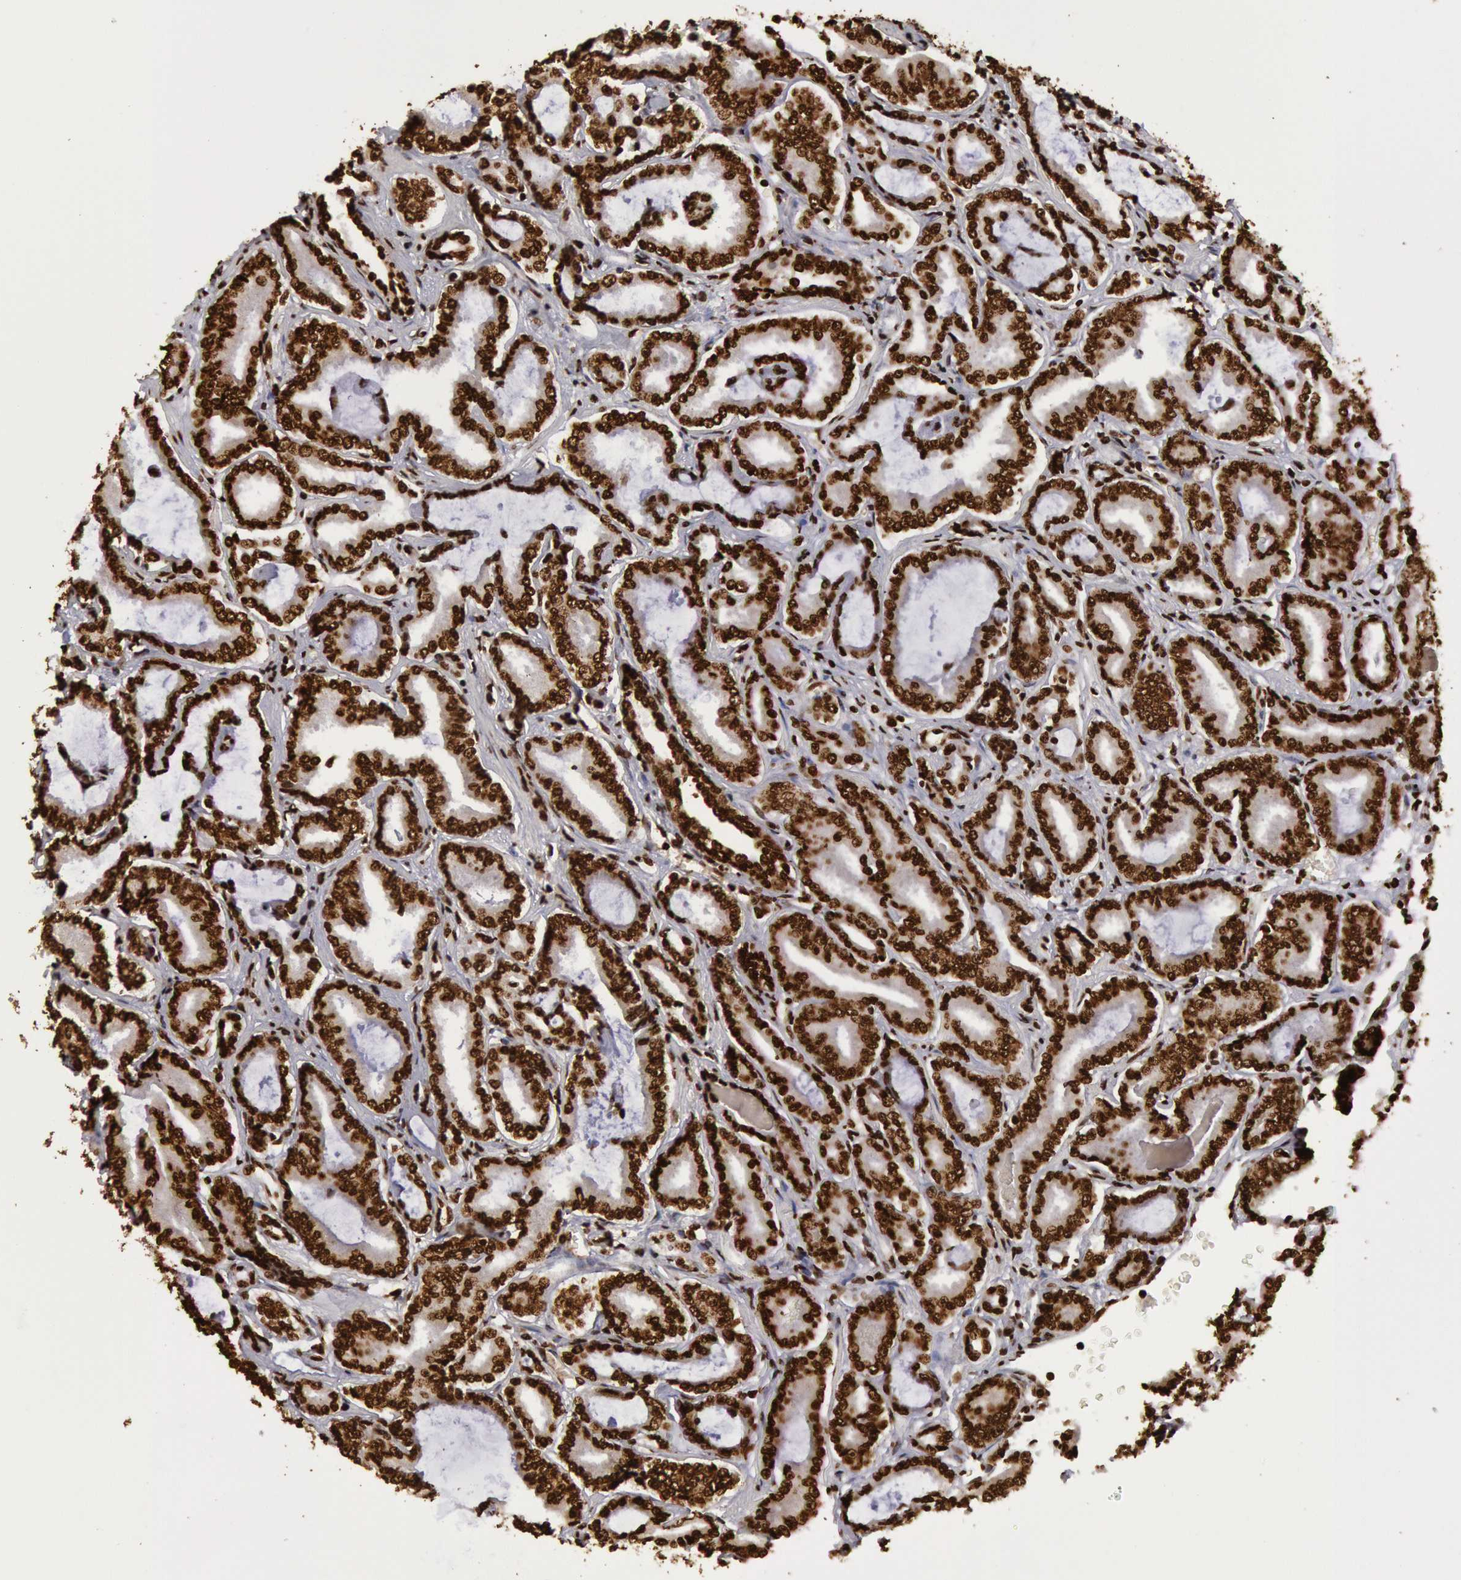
{"staining": {"intensity": "strong", "quantity": ">75%", "location": "nuclear"}, "tissue": "prostate cancer", "cell_type": "Tumor cells", "image_type": "cancer", "snomed": [{"axis": "morphology", "description": "Adenocarcinoma, Low grade"}, {"axis": "topography", "description": "Prostate"}], "caption": "DAB immunohistochemical staining of prostate cancer reveals strong nuclear protein staining in approximately >75% of tumor cells.", "gene": "H3-4", "patient": {"sex": "male", "age": 65}}